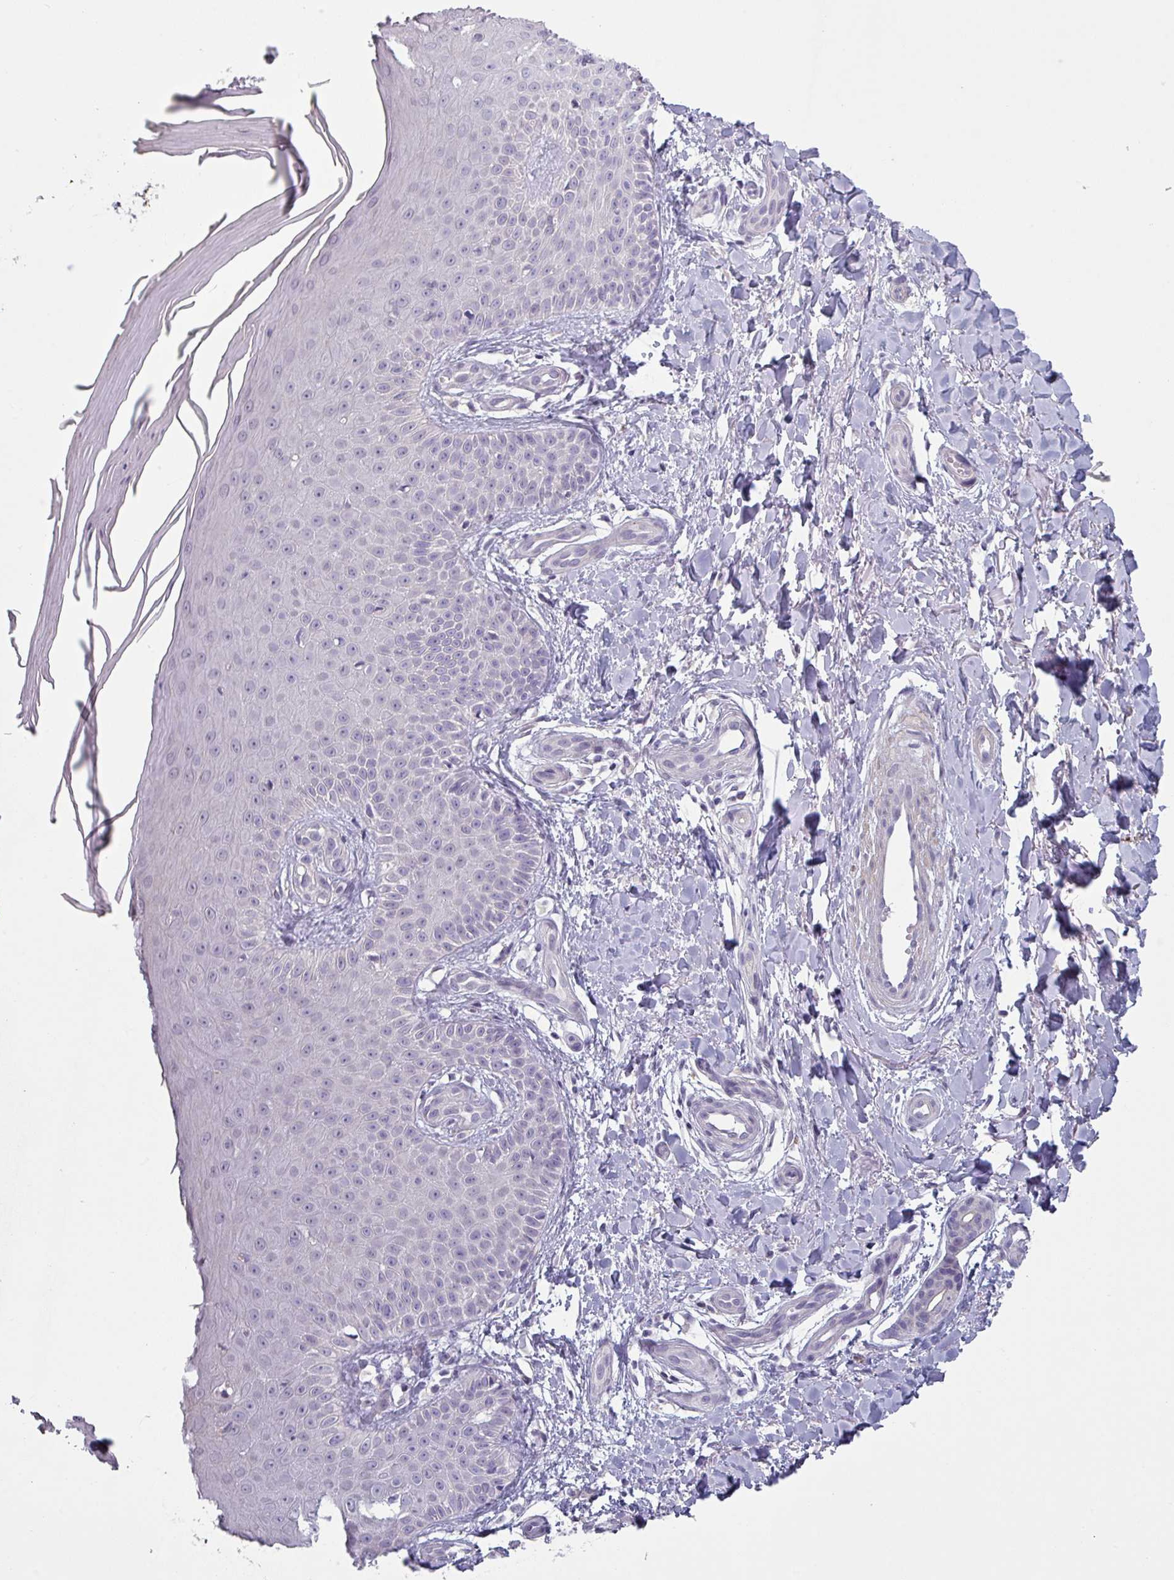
{"staining": {"intensity": "negative", "quantity": "none", "location": "none"}, "tissue": "skin", "cell_type": "Fibroblasts", "image_type": "normal", "snomed": [{"axis": "morphology", "description": "Normal tissue, NOS"}, {"axis": "topography", "description": "Skin"}], "caption": "Immunohistochemistry of unremarkable human skin exhibits no positivity in fibroblasts. Brightfield microscopy of immunohistochemistry stained with DAB (brown) and hematoxylin (blue), captured at high magnification.", "gene": "MAGEC3", "patient": {"sex": "male", "age": 81}}